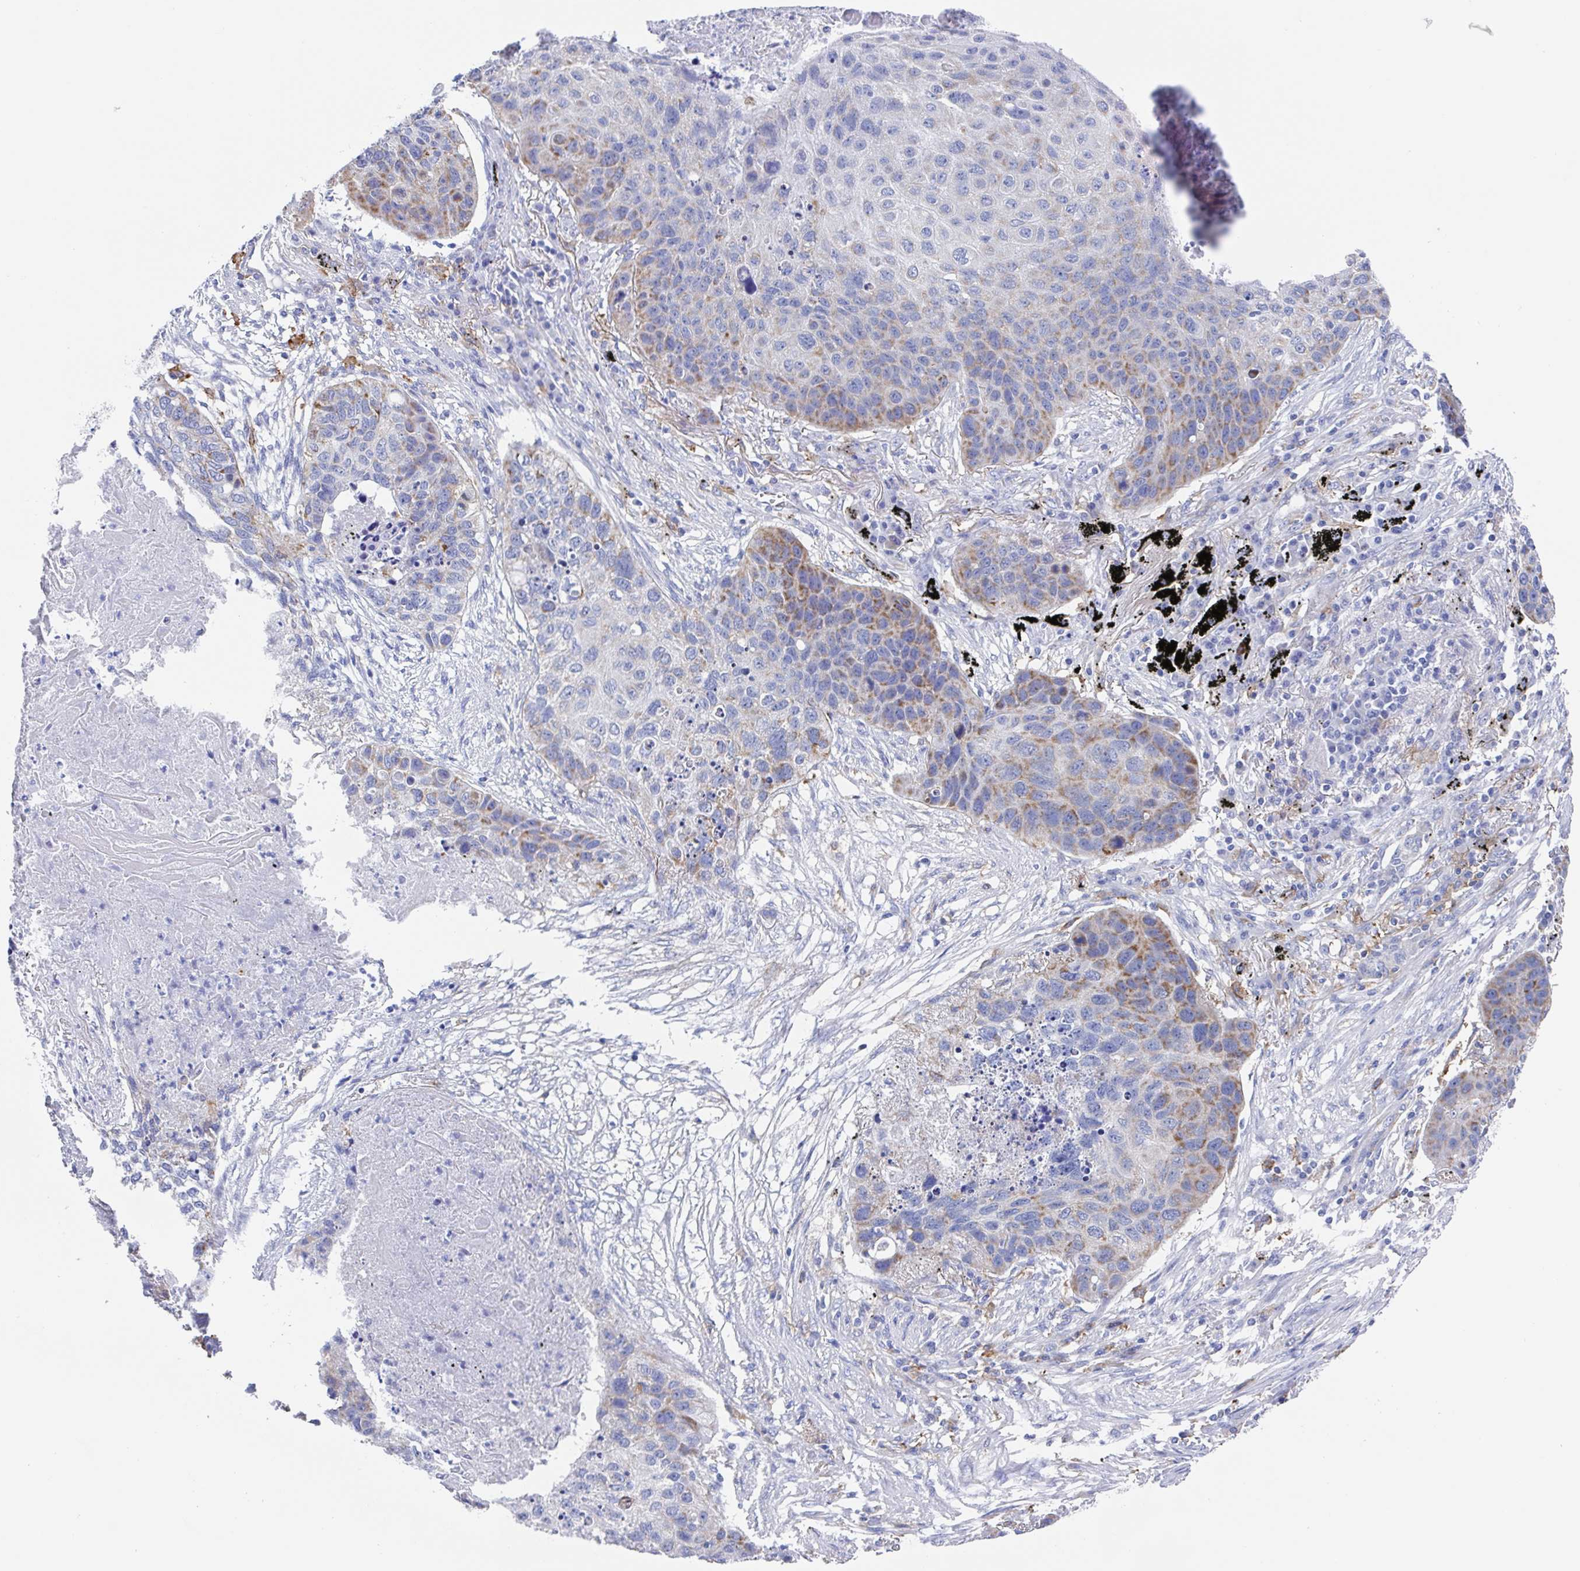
{"staining": {"intensity": "moderate", "quantity": "25%-75%", "location": "cytoplasmic/membranous"}, "tissue": "lung cancer", "cell_type": "Tumor cells", "image_type": "cancer", "snomed": [{"axis": "morphology", "description": "Squamous cell carcinoma, NOS"}, {"axis": "topography", "description": "Lung"}], "caption": "Lung cancer (squamous cell carcinoma) was stained to show a protein in brown. There is medium levels of moderate cytoplasmic/membranous staining in about 25%-75% of tumor cells. The protein is stained brown, and the nuclei are stained in blue (DAB IHC with brightfield microscopy, high magnification).", "gene": "FCGR3A", "patient": {"sex": "female", "age": 63}}